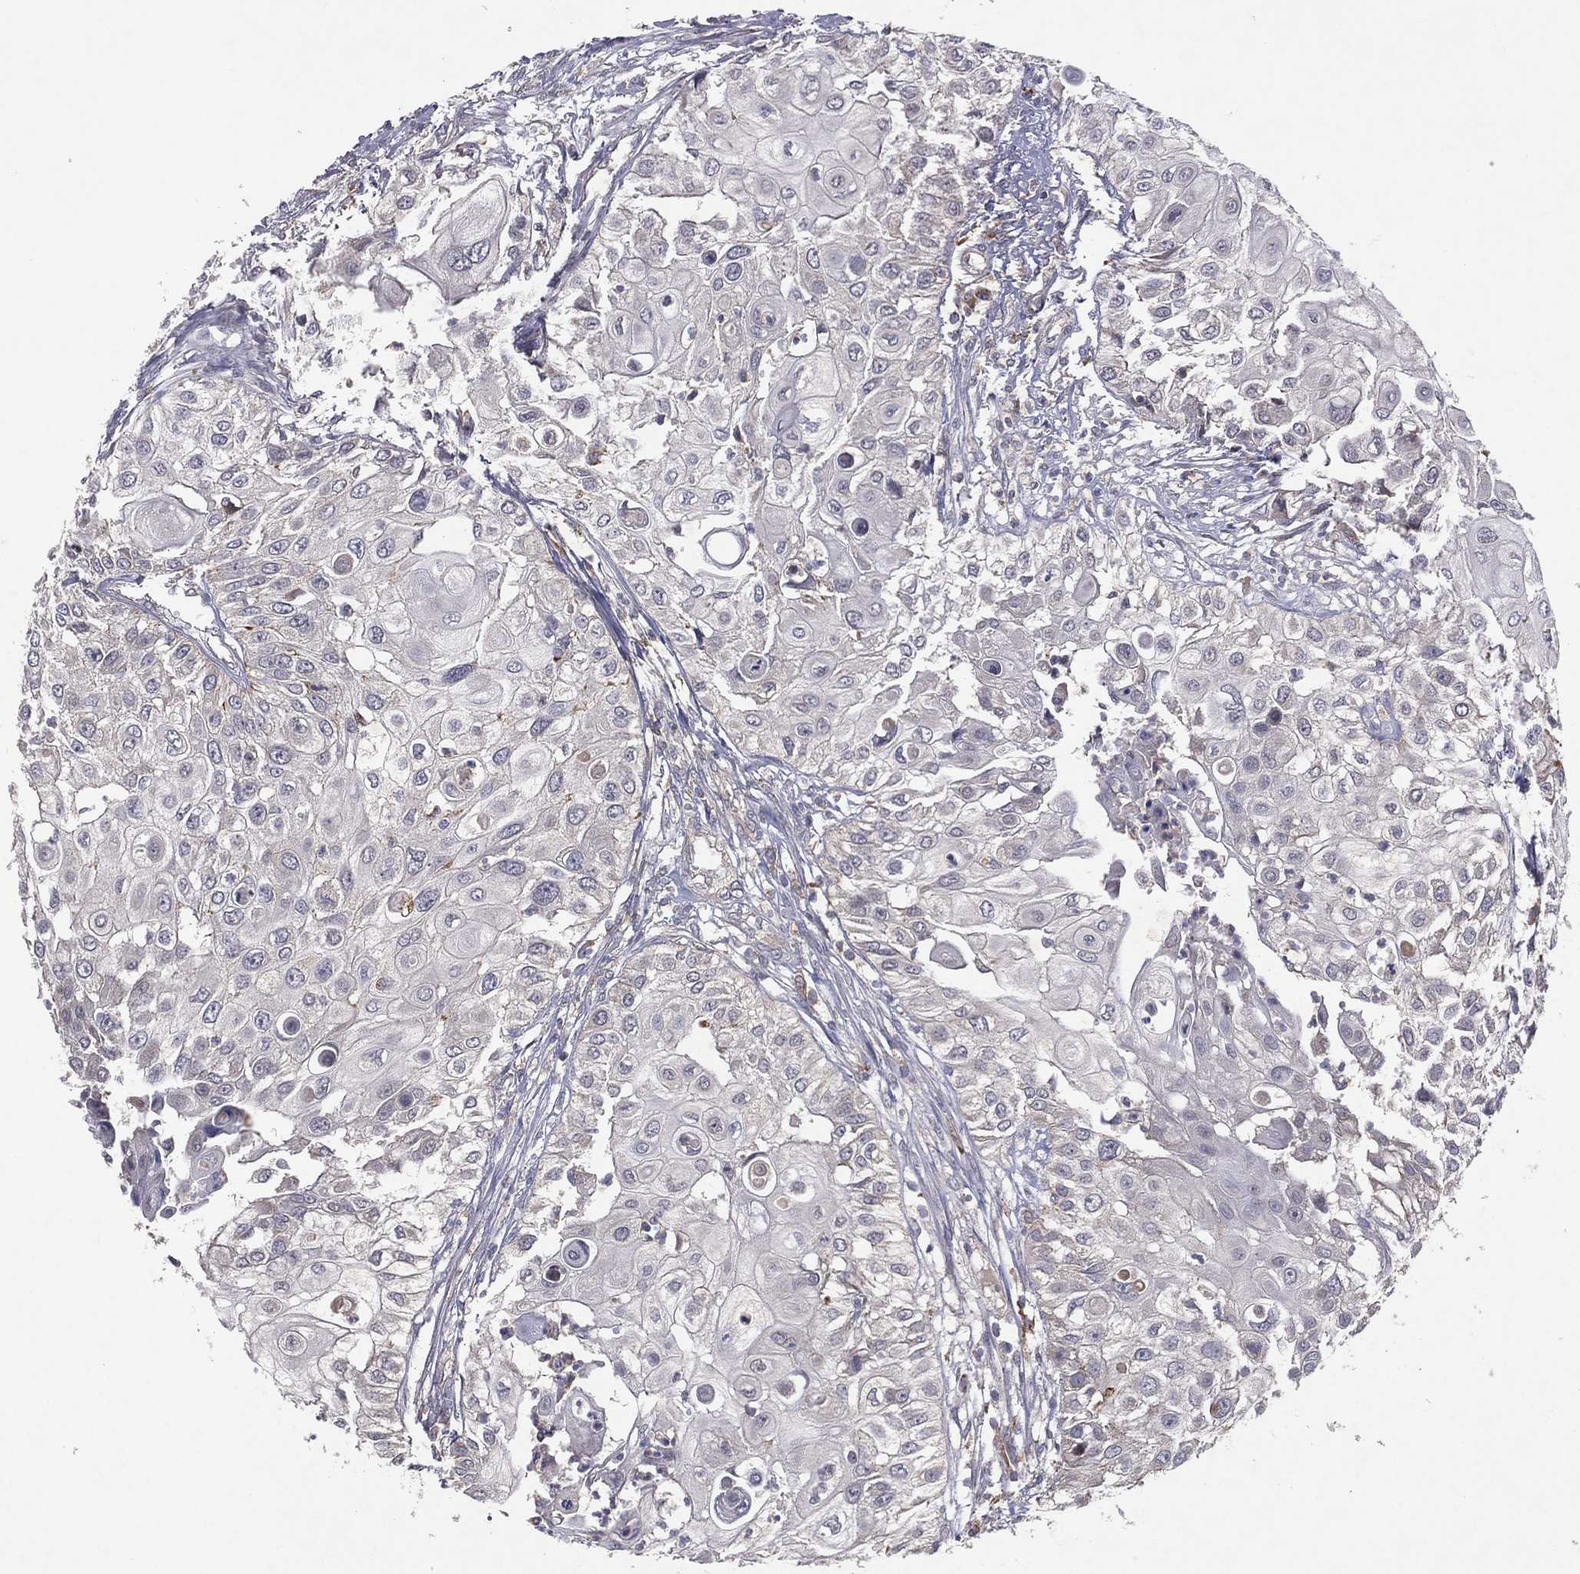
{"staining": {"intensity": "negative", "quantity": "none", "location": "none"}, "tissue": "urothelial cancer", "cell_type": "Tumor cells", "image_type": "cancer", "snomed": [{"axis": "morphology", "description": "Urothelial carcinoma, High grade"}, {"axis": "topography", "description": "Urinary bladder"}], "caption": "Tumor cells are negative for protein expression in human urothelial cancer.", "gene": "STARD3", "patient": {"sex": "female", "age": 79}}